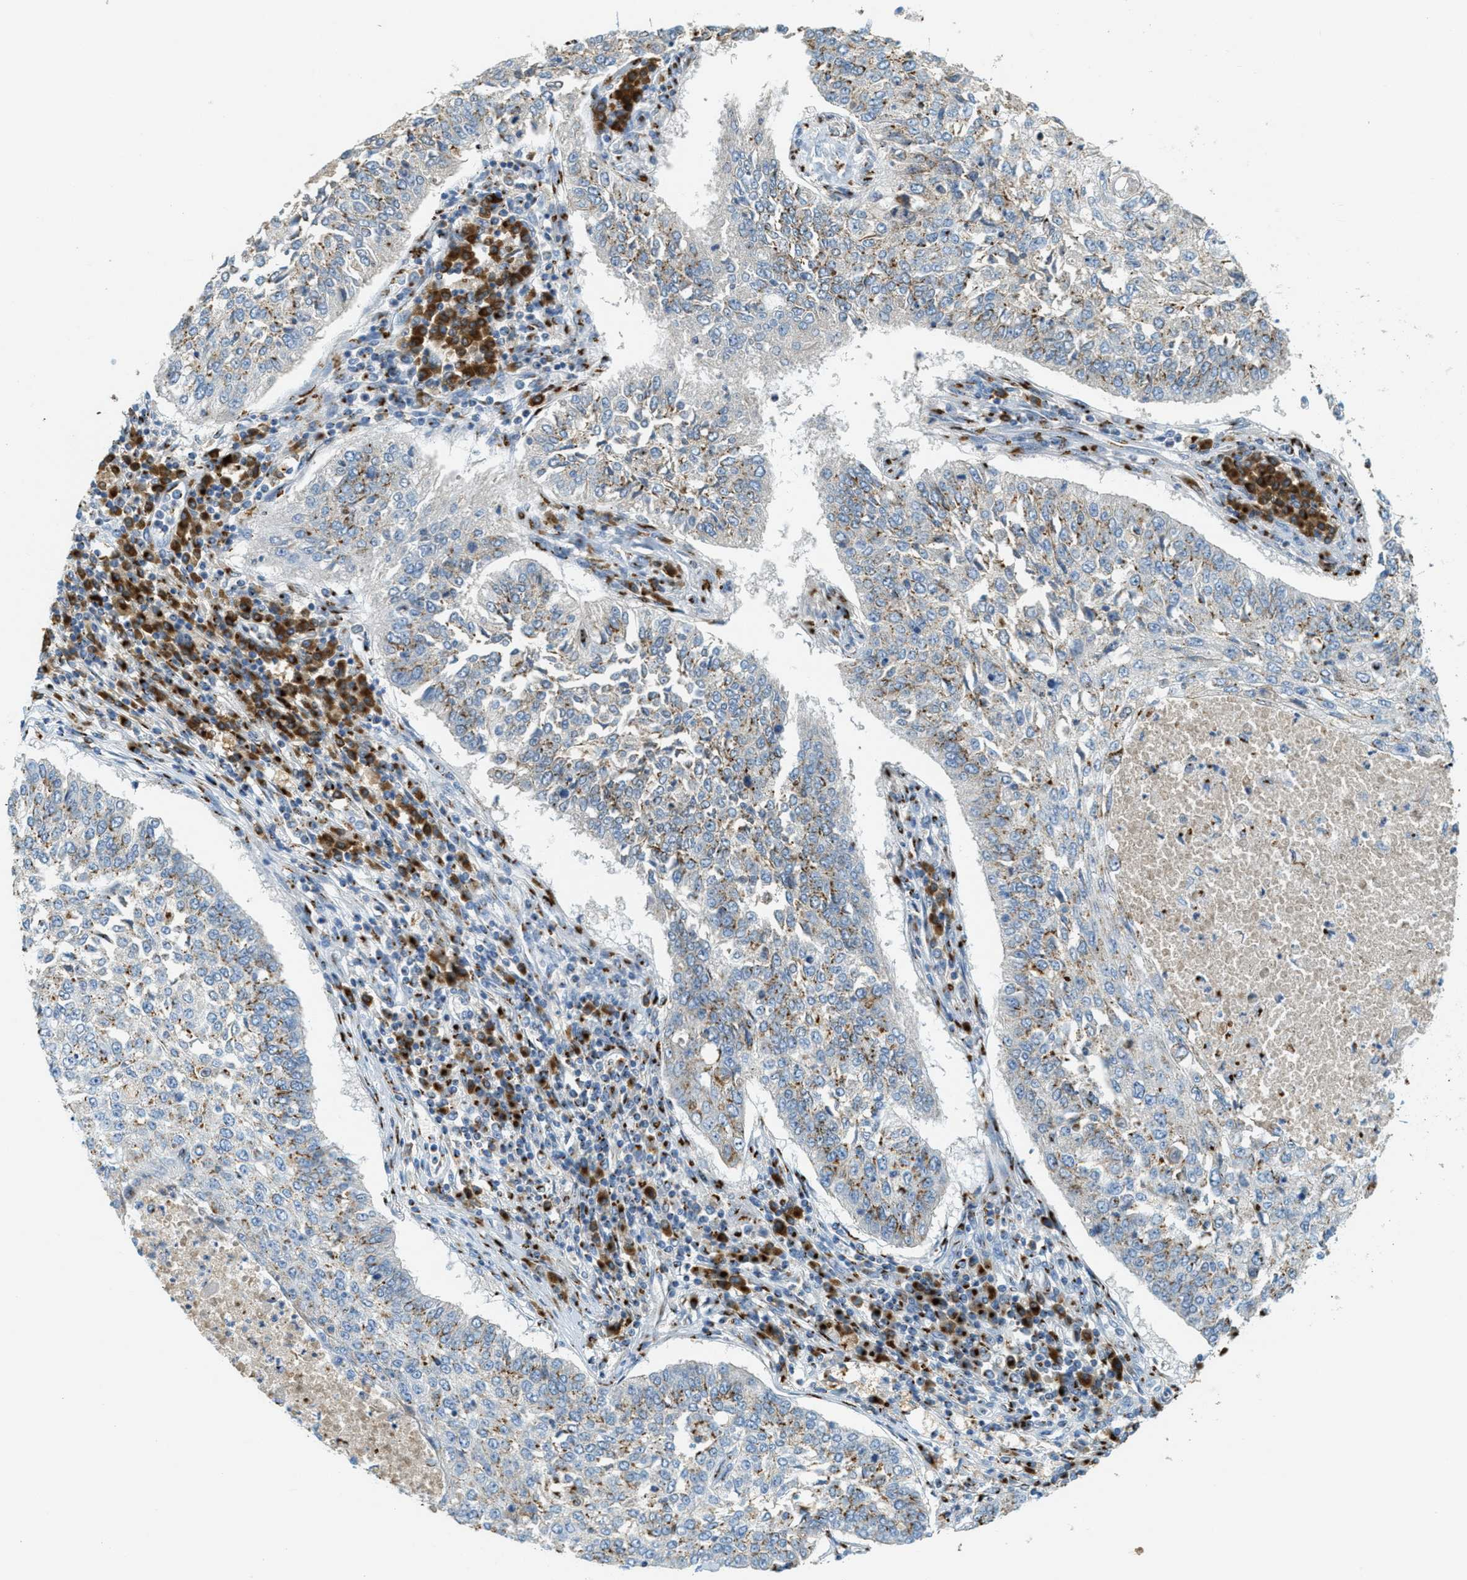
{"staining": {"intensity": "moderate", "quantity": "<25%", "location": "cytoplasmic/membranous"}, "tissue": "lung cancer", "cell_type": "Tumor cells", "image_type": "cancer", "snomed": [{"axis": "morphology", "description": "Normal tissue, NOS"}, {"axis": "morphology", "description": "Squamous cell carcinoma, NOS"}, {"axis": "topography", "description": "Cartilage tissue"}, {"axis": "topography", "description": "Bronchus"}, {"axis": "topography", "description": "Lung"}], "caption": "Immunohistochemical staining of human lung squamous cell carcinoma exhibits moderate cytoplasmic/membranous protein positivity in approximately <25% of tumor cells.", "gene": "ENTPD4", "patient": {"sex": "female", "age": 49}}